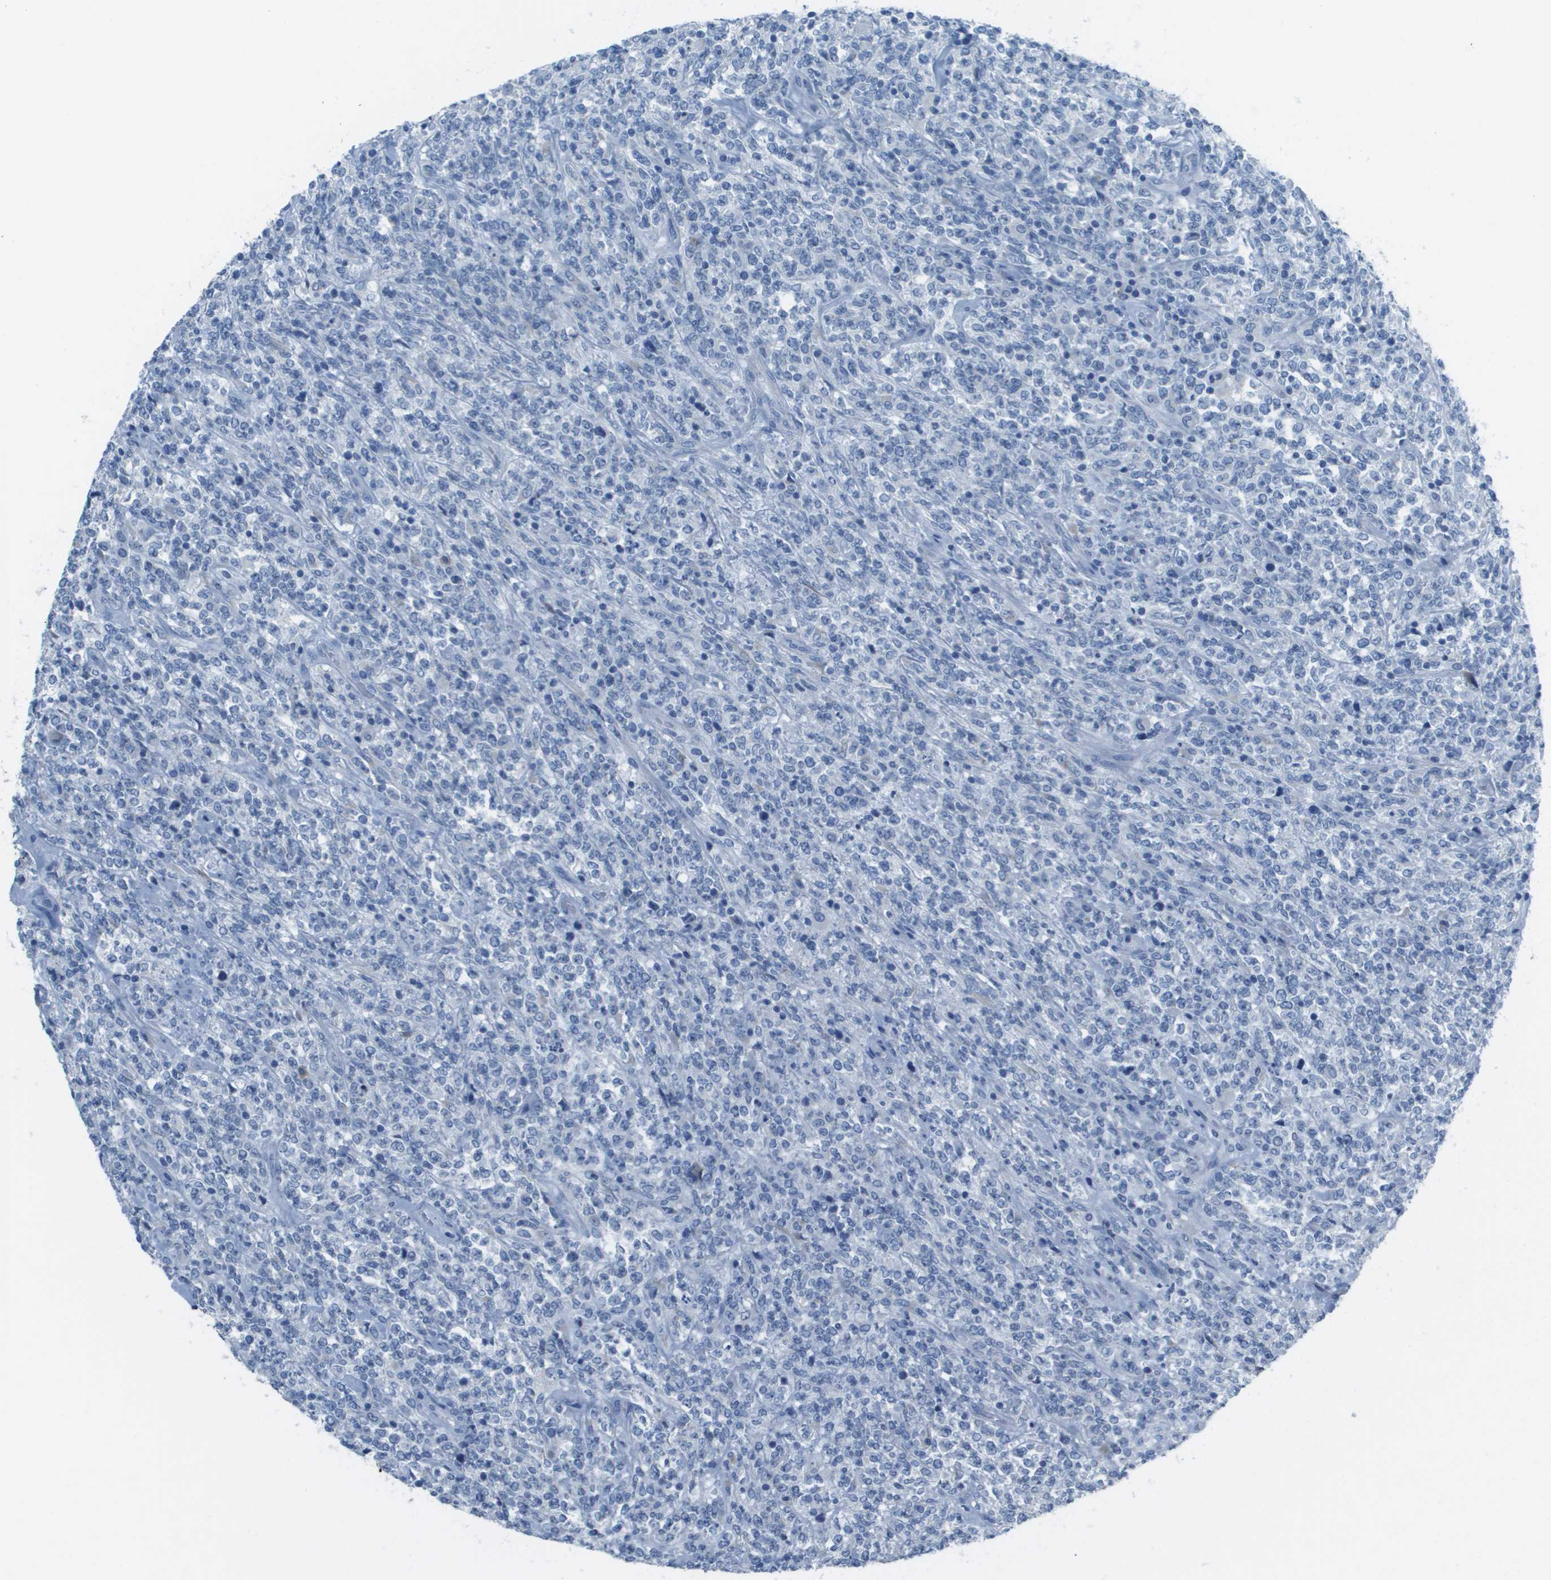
{"staining": {"intensity": "negative", "quantity": "none", "location": "none"}, "tissue": "lymphoma", "cell_type": "Tumor cells", "image_type": "cancer", "snomed": [{"axis": "morphology", "description": "Malignant lymphoma, non-Hodgkin's type, High grade"}, {"axis": "topography", "description": "Soft tissue"}], "caption": "Immunohistochemical staining of lymphoma displays no significant expression in tumor cells.", "gene": "PTGDR2", "patient": {"sex": "male", "age": 18}}